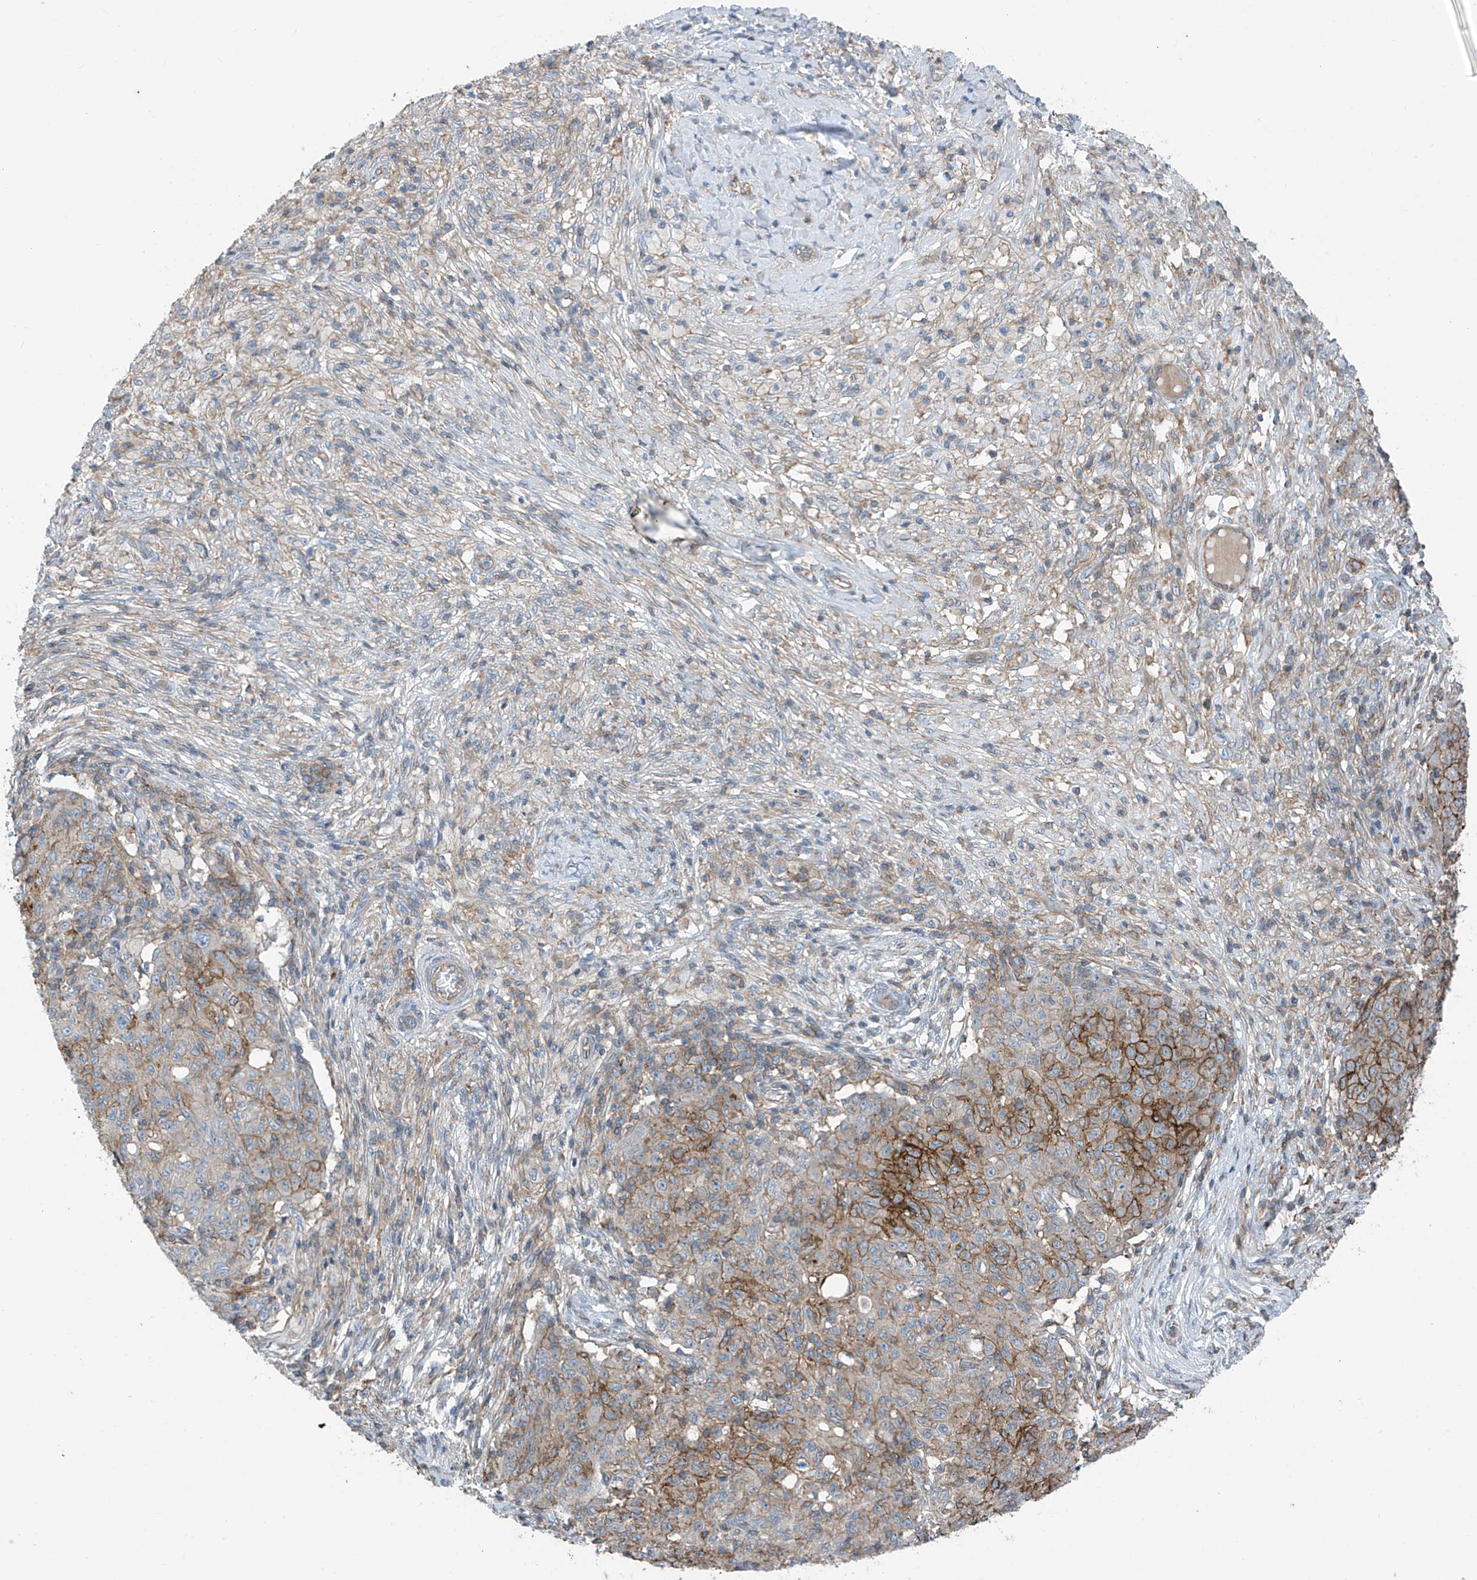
{"staining": {"intensity": "moderate", "quantity": "25%-75%", "location": "cytoplasmic/membranous"}, "tissue": "ovarian cancer", "cell_type": "Tumor cells", "image_type": "cancer", "snomed": [{"axis": "morphology", "description": "Carcinoma, endometroid"}, {"axis": "topography", "description": "Ovary"}], "caption": "Human ovarian endometroid carcinoma stained with a protein marker displays moderate staining in tumor cells.", "gene": "SLC1A5", "patient": {"sex": "female", "age": 42}}